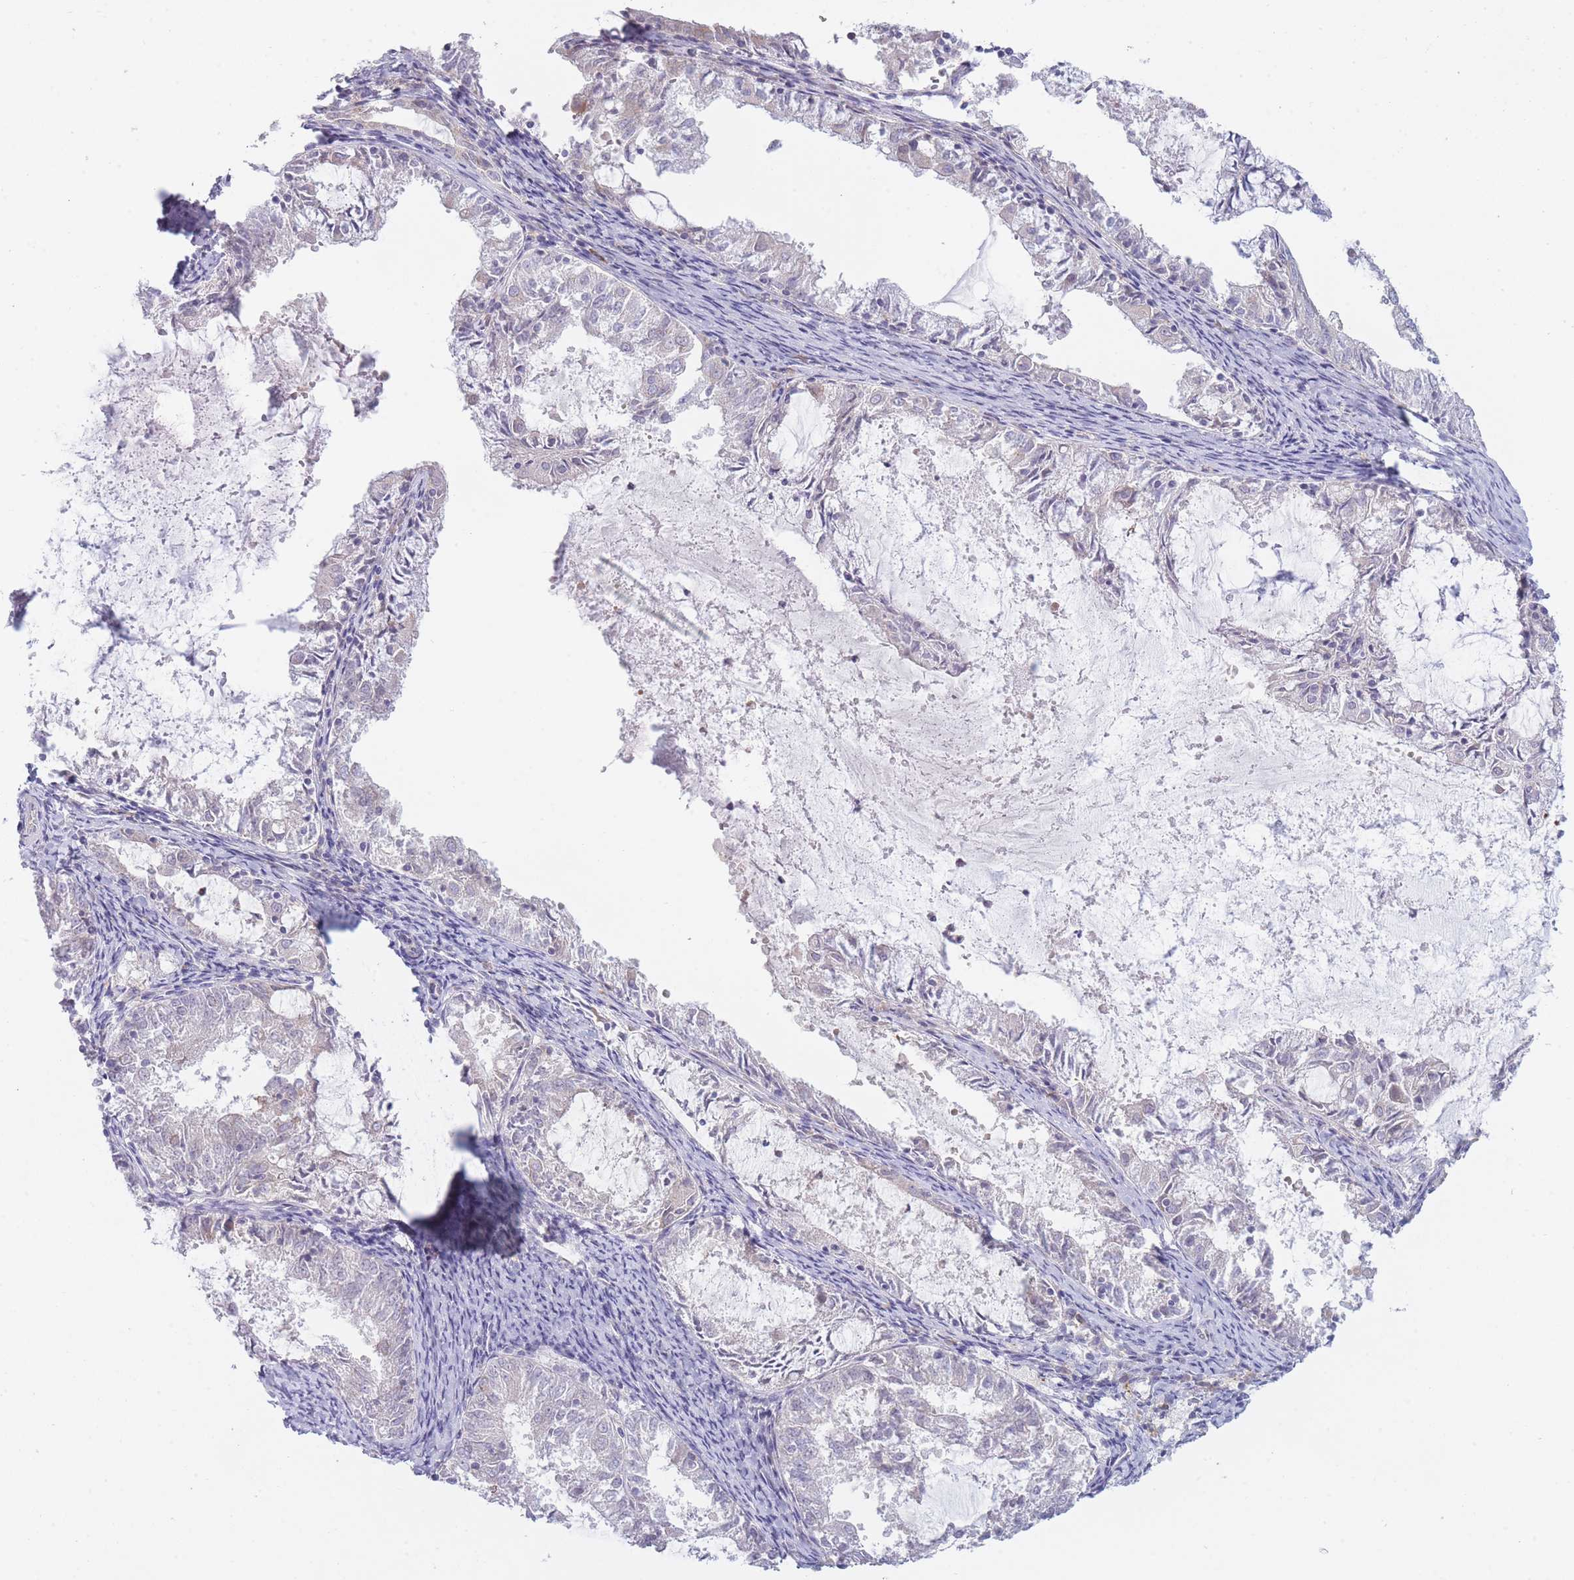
{"staining": {"intensity": "negative", "quantity": "none", "location": "none"}, "tissue": "endometrial cancer", "cell_type": "Tumor cells", "image_type": "cancer", "snomed": [{"axis": "morphology", "description": "Adenocarcinoma, NOS"}, {"axis": "topography", "description": "Endometrium"}], "caption": "This photomicrograph is of endometrial cancer stained with immunohistochemistry (IHC) to label a protein in brown with the nuclei are counter-stained blue. There is no positivity in tumor cells.", "gene": "OR5L2", "patient": {"sex": "female", "age": 57}}